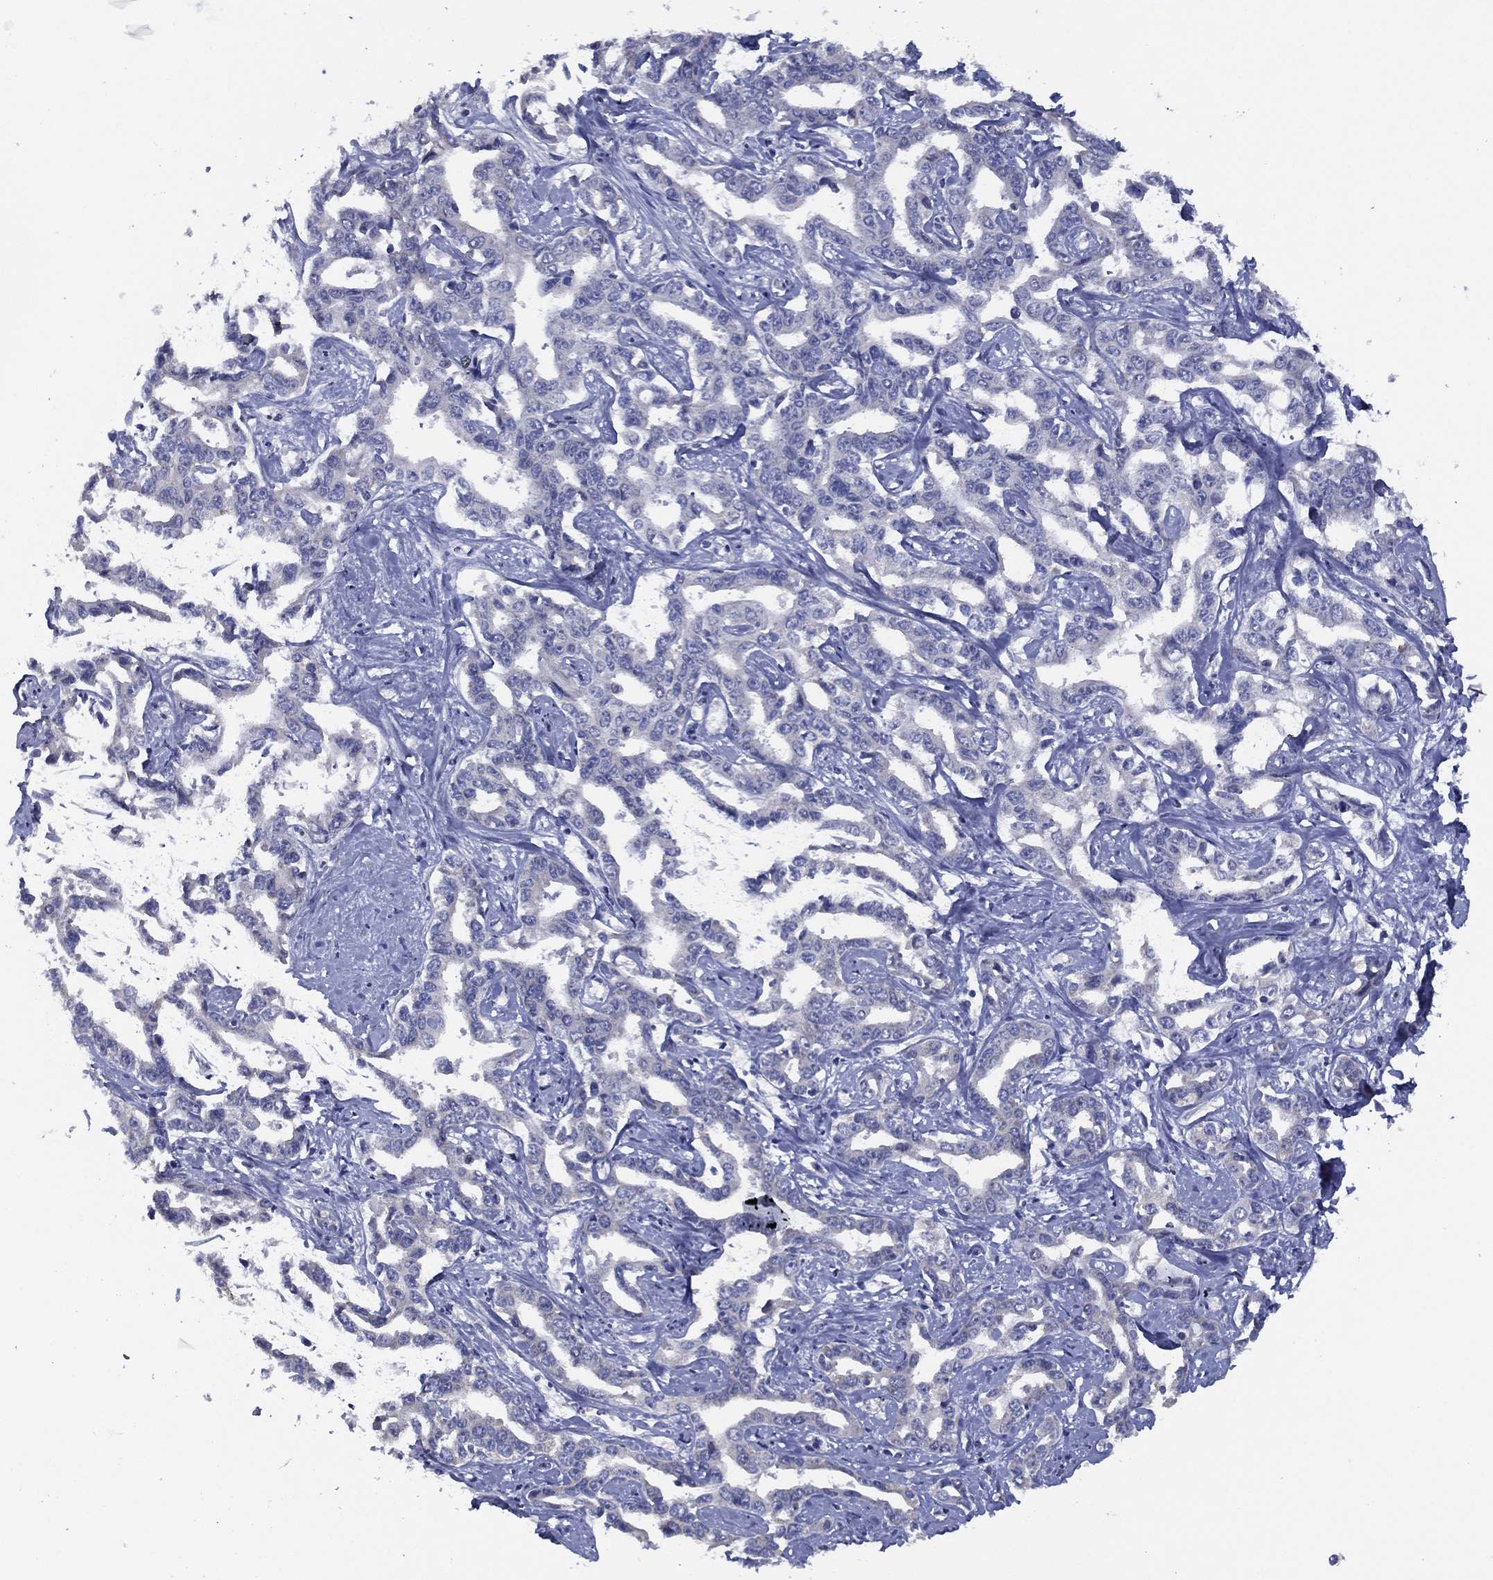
{"staining": {"intensity": "negative", "quantity": "none", "location": "none"}, "tissue": "liver cancer", "cell_type": "Tumor cells", "image_type": "cancer", "snomed": [{"axis": "morphology", "description": "Cholangiocarcinoma"}, {"axis": "topography", "description": "Liver"}], "caption": "Cholangiocarcinoma (liver) was stained to show a protein in brown. There is no significant staining in tumor cells.", "gene": "SLC13A4", "patient": {"sex": "male", "age": 59}}